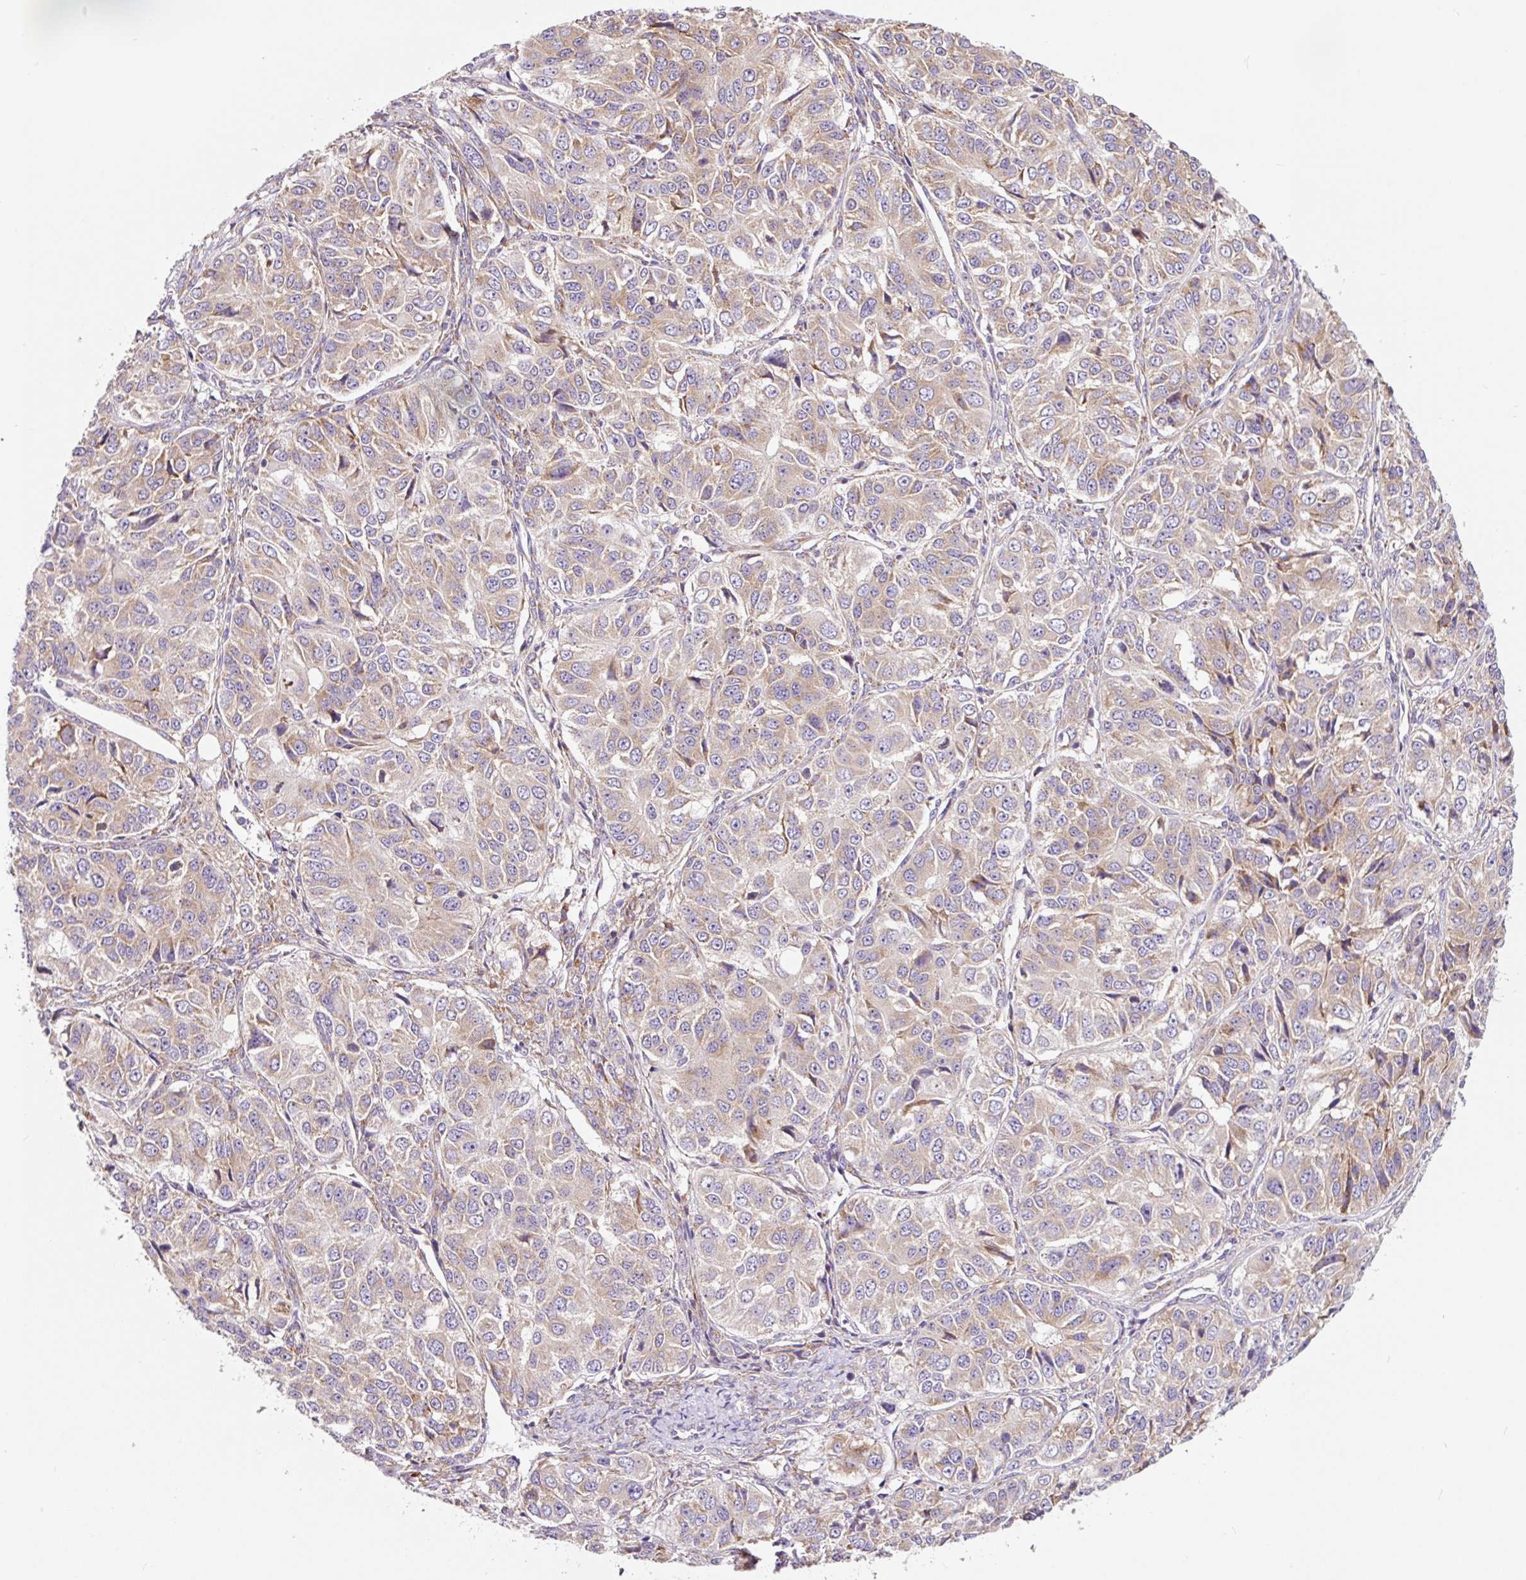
{"staining": {"intensity": "weak", "quantity": "25%-75%", "location": "cytoplasmic/membranous"}, "tissue": "ovarian cancer", "cell_type": "Tumor cells", "image_type": "cancer", "snomed": [{"axis": "morphology", "description": "Carcinoma, endometroid"}, {"axis": "topography", "description": "Ovary"}], "caption": "Tumor cells demonstrate weak cytoplasmic/membranous expression in approximately 25%-75% of cells in ovarian endometroid carcinoma.", "gene": "RPL41", "patient": {"sex": "female", "age": 51}}